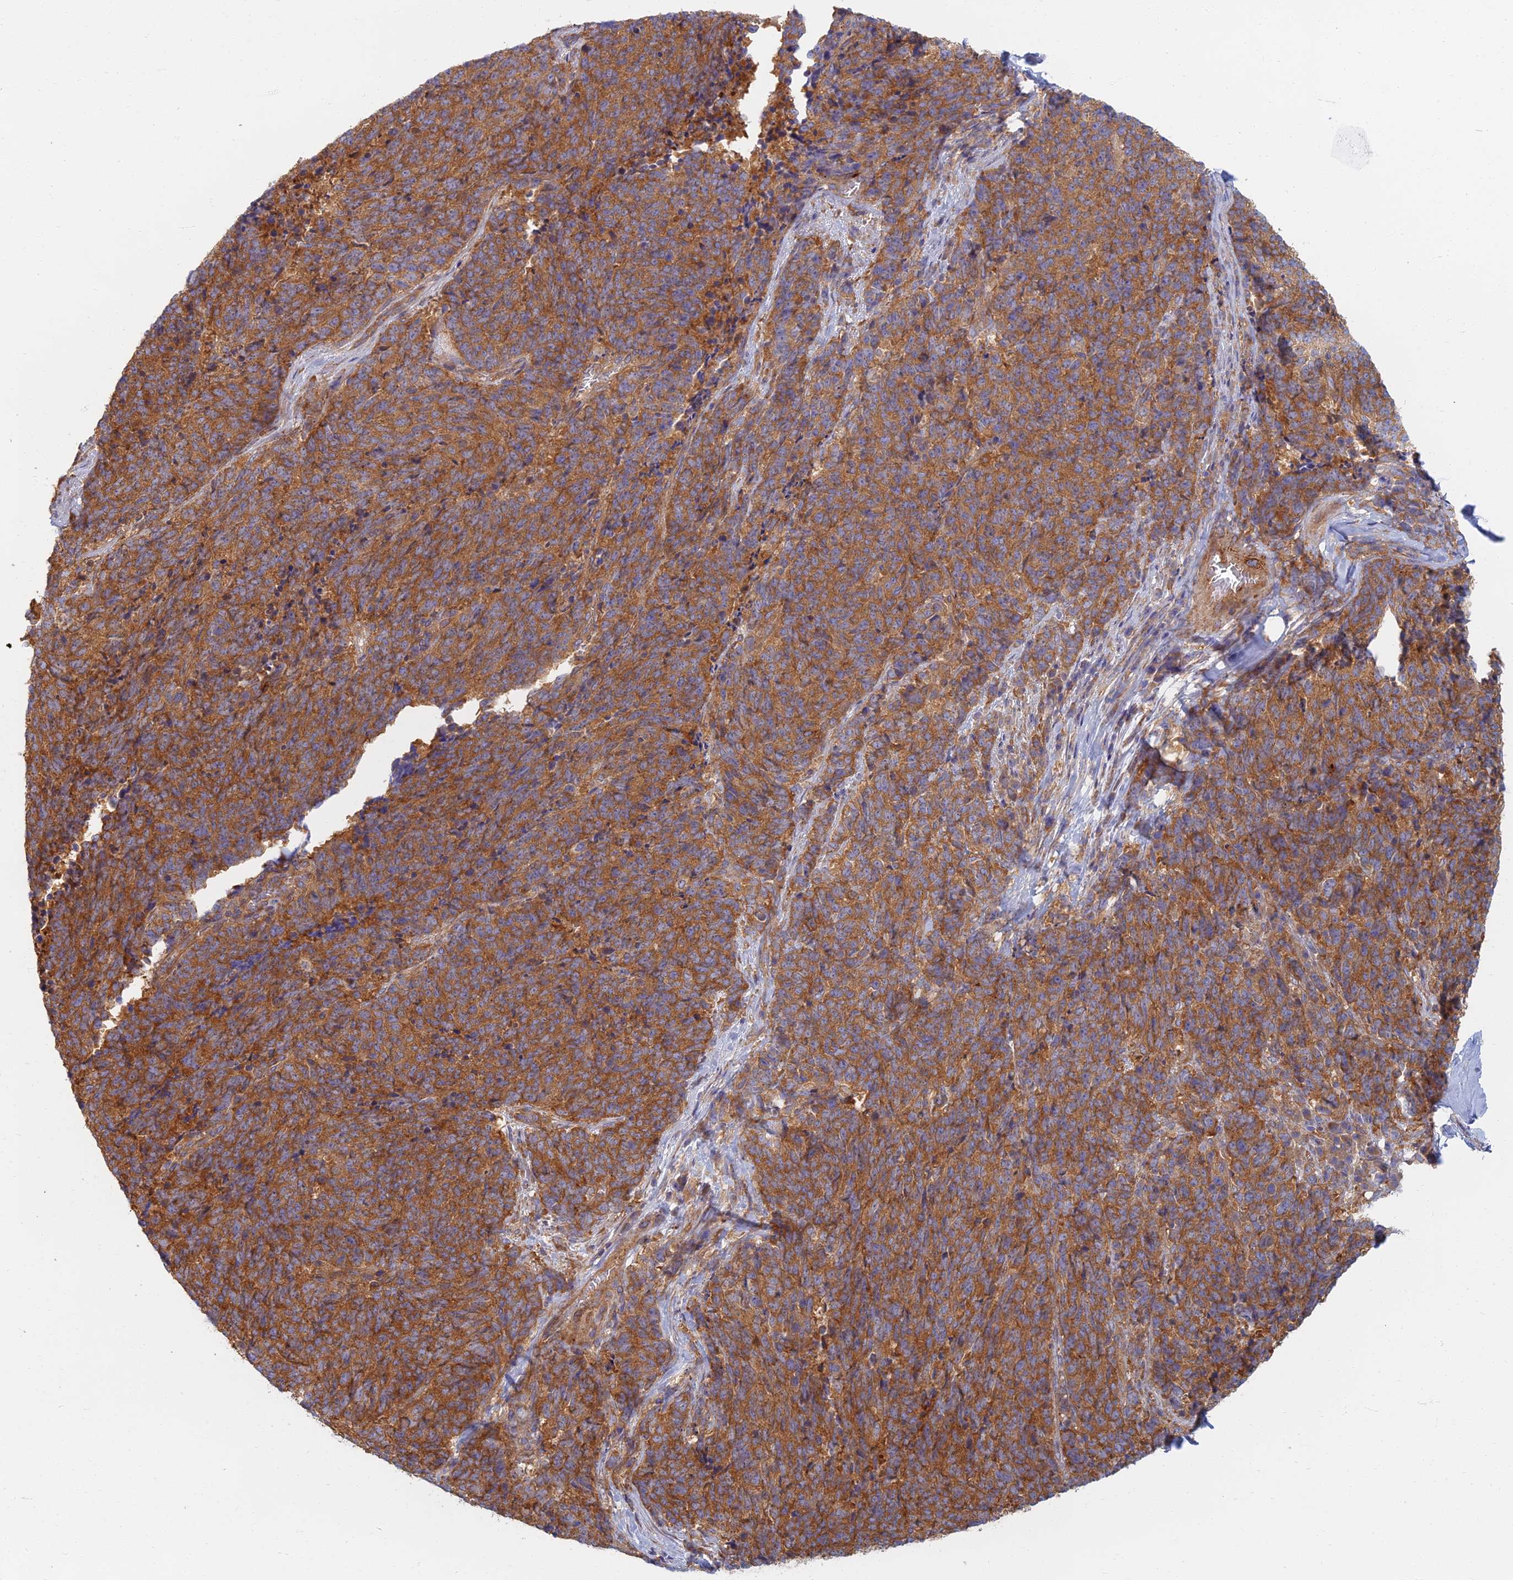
{"staining": {"intensity": "strong", "quantity": ">75%", "location": "cytoplasmic/membranous"}, "tissue": "cervical cancer", "cell_type": "Tumor cells", "image_type": "cancer", "snomed": [{"axis": "morphology", "description": "Squamous cell carcinoma, NOS"}, {"axis": "topography", "description": "Cervix"}], "caption": "Cervical cancer (squamous cell carcinoma) tissue reveals strong cytoplasmic/membranous expression in about >75% of tumor cells", "gene": "RBSN", "patient": {"sex": "female", "age": 29}}